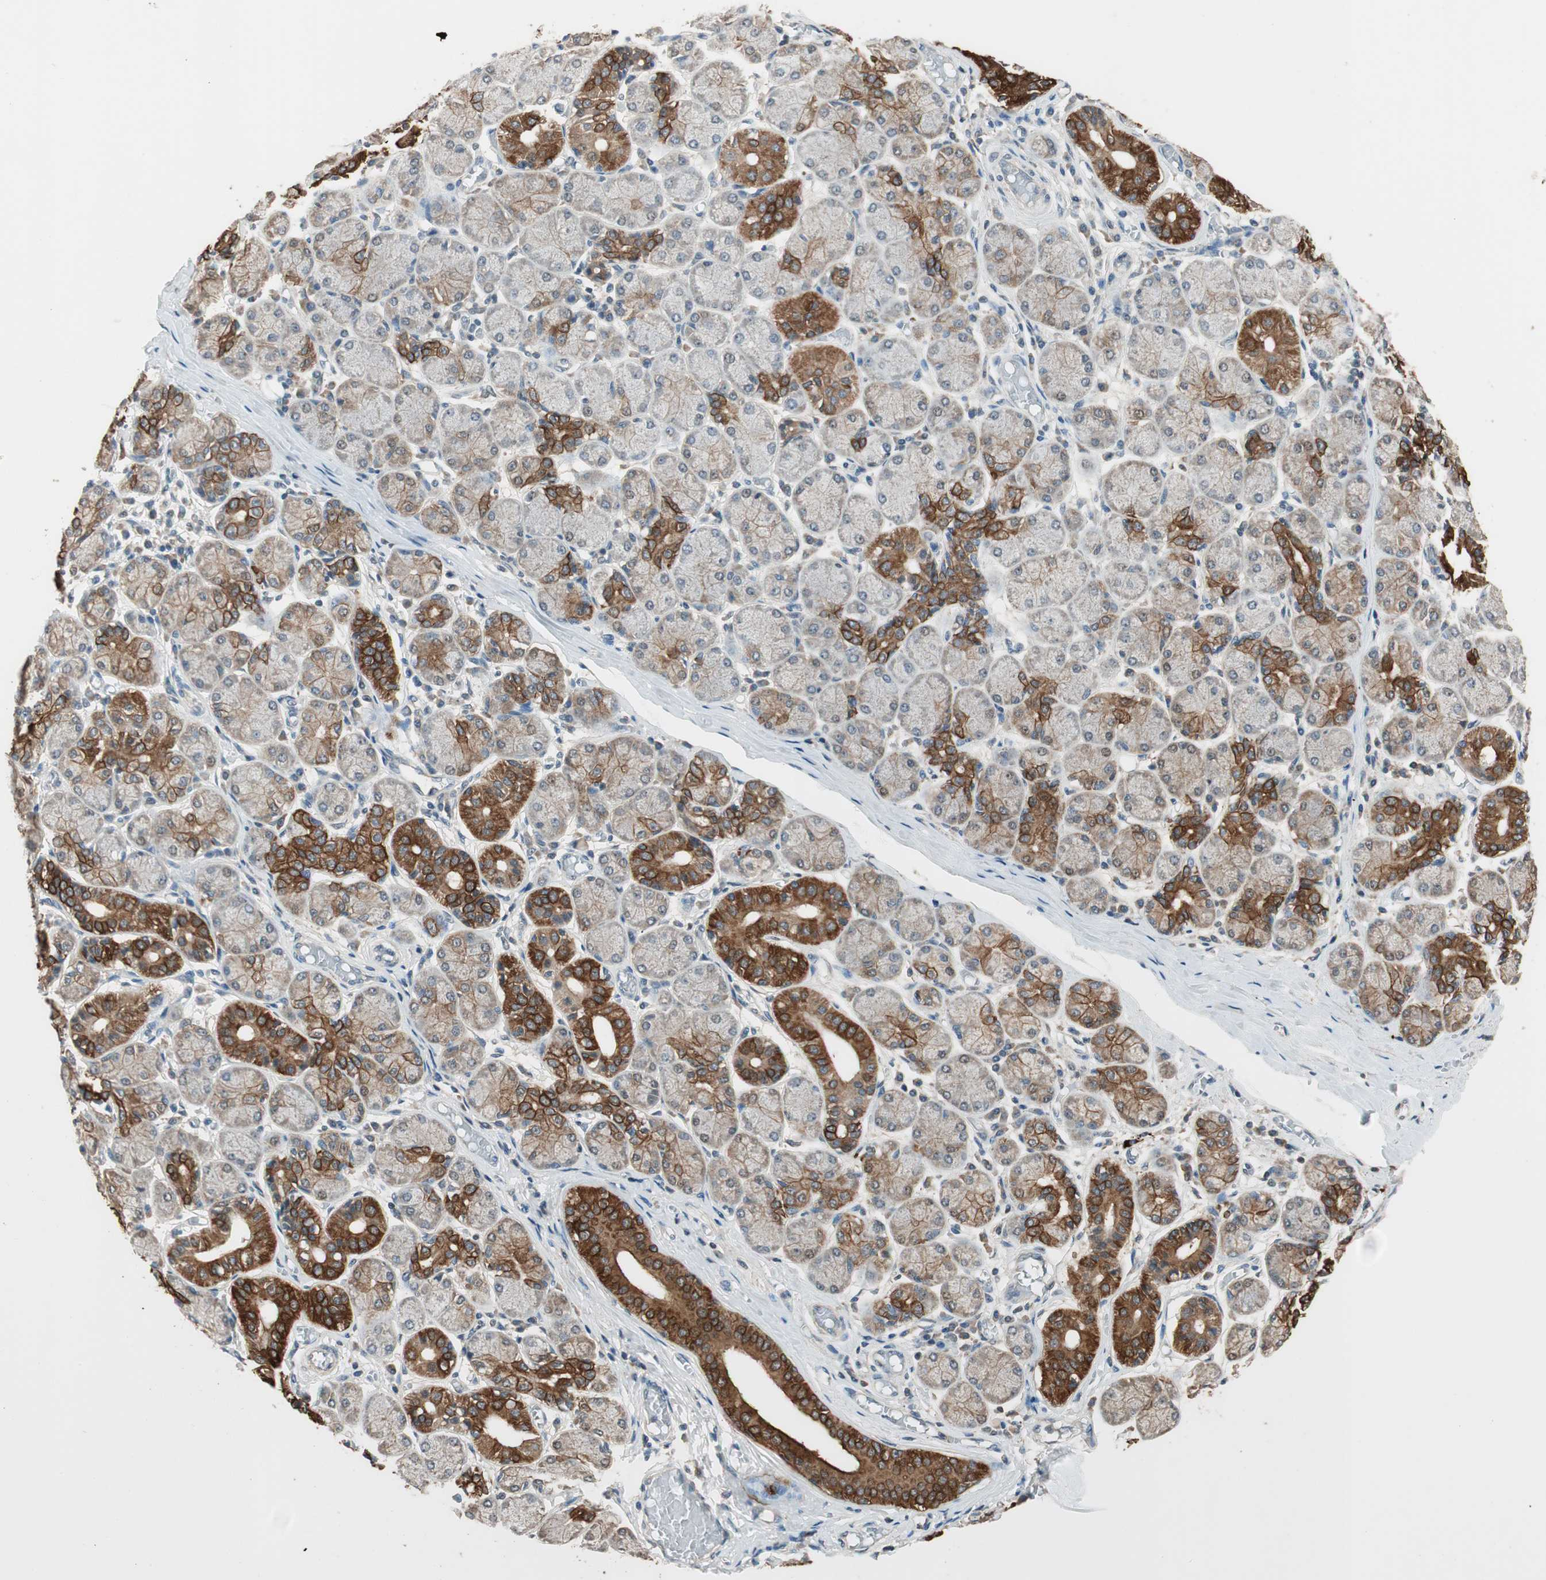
{"staining": {"intensity": "weak", "quantity": "25%-75%", "location": "cytoplasmic/membranous"}, "tissue": "salivary gland", "cell_type": "Glandular cells", "image_type": "normal", "snomed": [{"axis": "morphology", "description": "Normal tissue, NOS"}, {"axis": "topography", "description": "Salivary gland"}], "caption": "A low amount of weak cytoplasmic/membranous staining is present in approximately 25%-75% of glandular cells in normal salivary gland.", "gene": "TRIM21", "patient": {"sex": "female", "age": 24}}